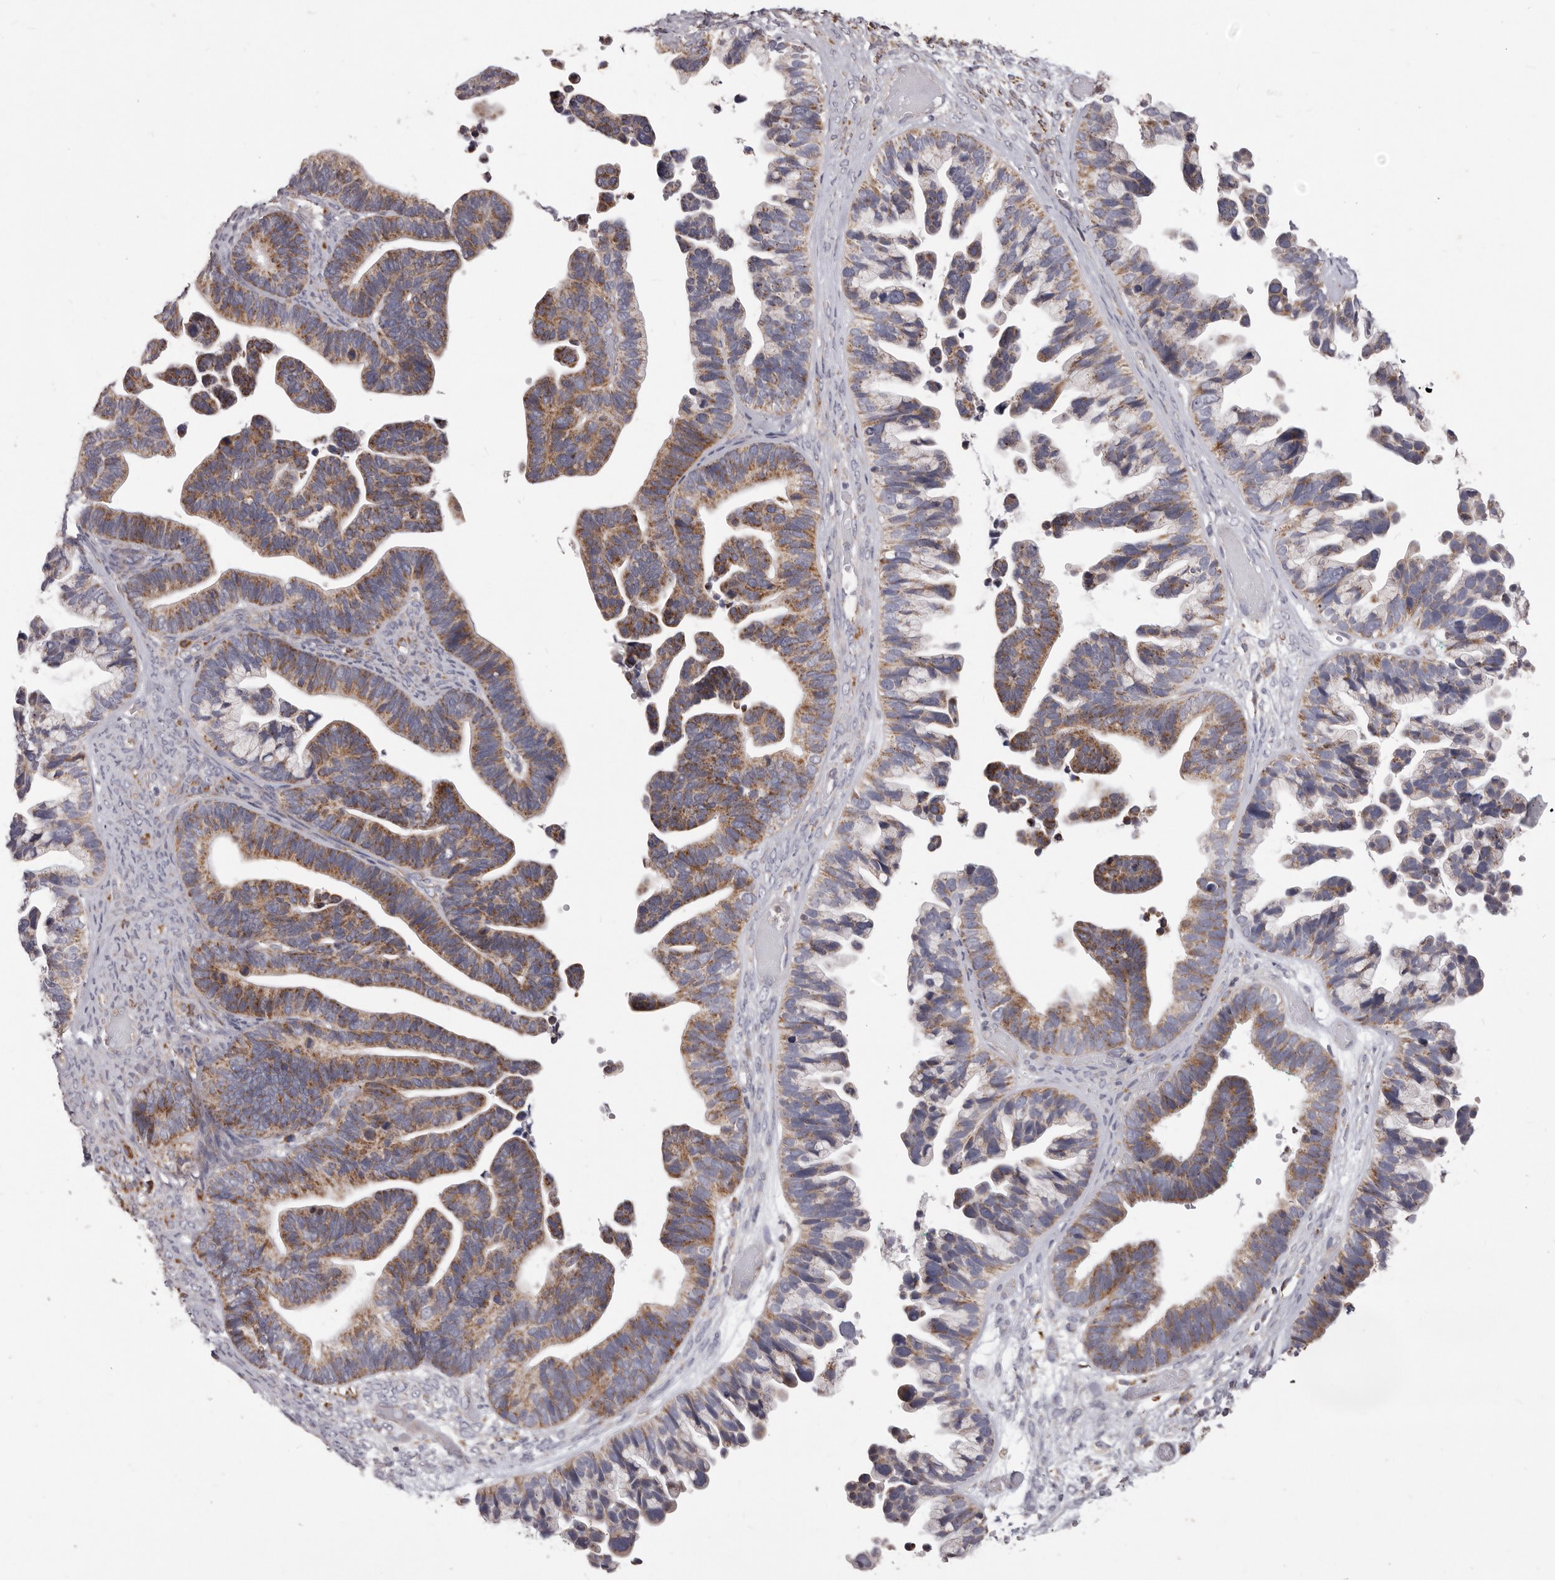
{"staining": {"intensity": "moderate", "quantity": ">75%", "location": "cytoplasmic/membranous"}, "tissue": "ovarian cancer", "cell_type": "Tumor cells", "image_type": "cancer", "snomed": [{"axis": "morphology", "description": "Cystadenocarcinoma, serous, NOS"}, {"axis": "topography", "description": "Ovary"}], "caption": "Immunohistochemical staining of serous cystadenocarcinoma (ovarian) displays moderate cytoplasmic/membranous protein positivity in approximately >75% of tumor cells.", "gene": "PRMT2", "patient": {"sex": "female", "age": 56}}